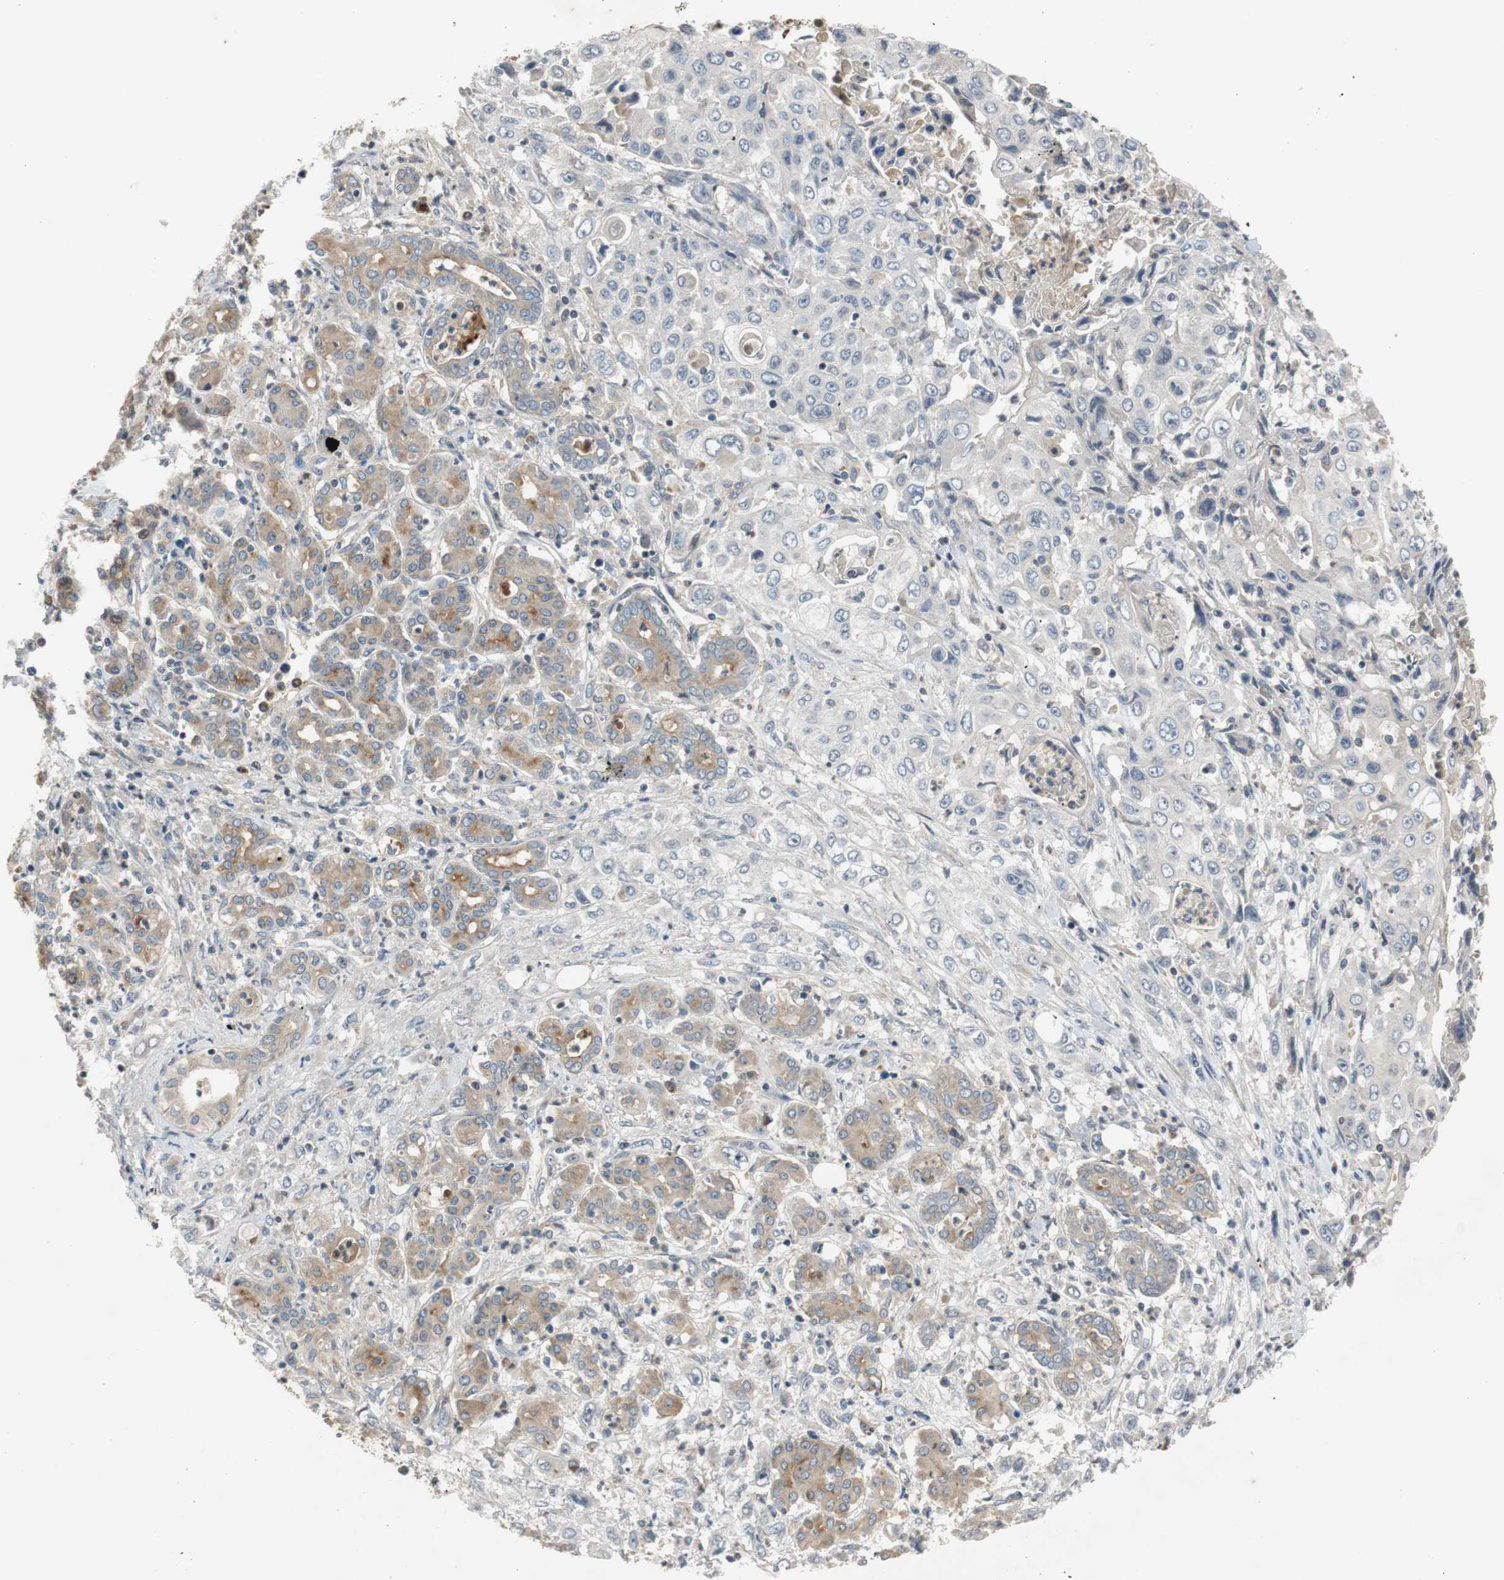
{"staining": {"intensity": "weak", "quantity": "<25%", "location": "cytoplasmic/membranous"}, "tissue": "pancreatic cancer", "cell_type": "Tumor cells", "image_type": "cancer", "snomed": [{"axis": "morphology", "description": "Adenocarcinoma, NOS"}, {"axis": "topography", "description": "Pancreas"}], "caption": "Tumor cells show no significant expression in adenocarcinoma (pancreatic).", "gene": "C4A", "patient": {"sex": "male", "age": 70}}